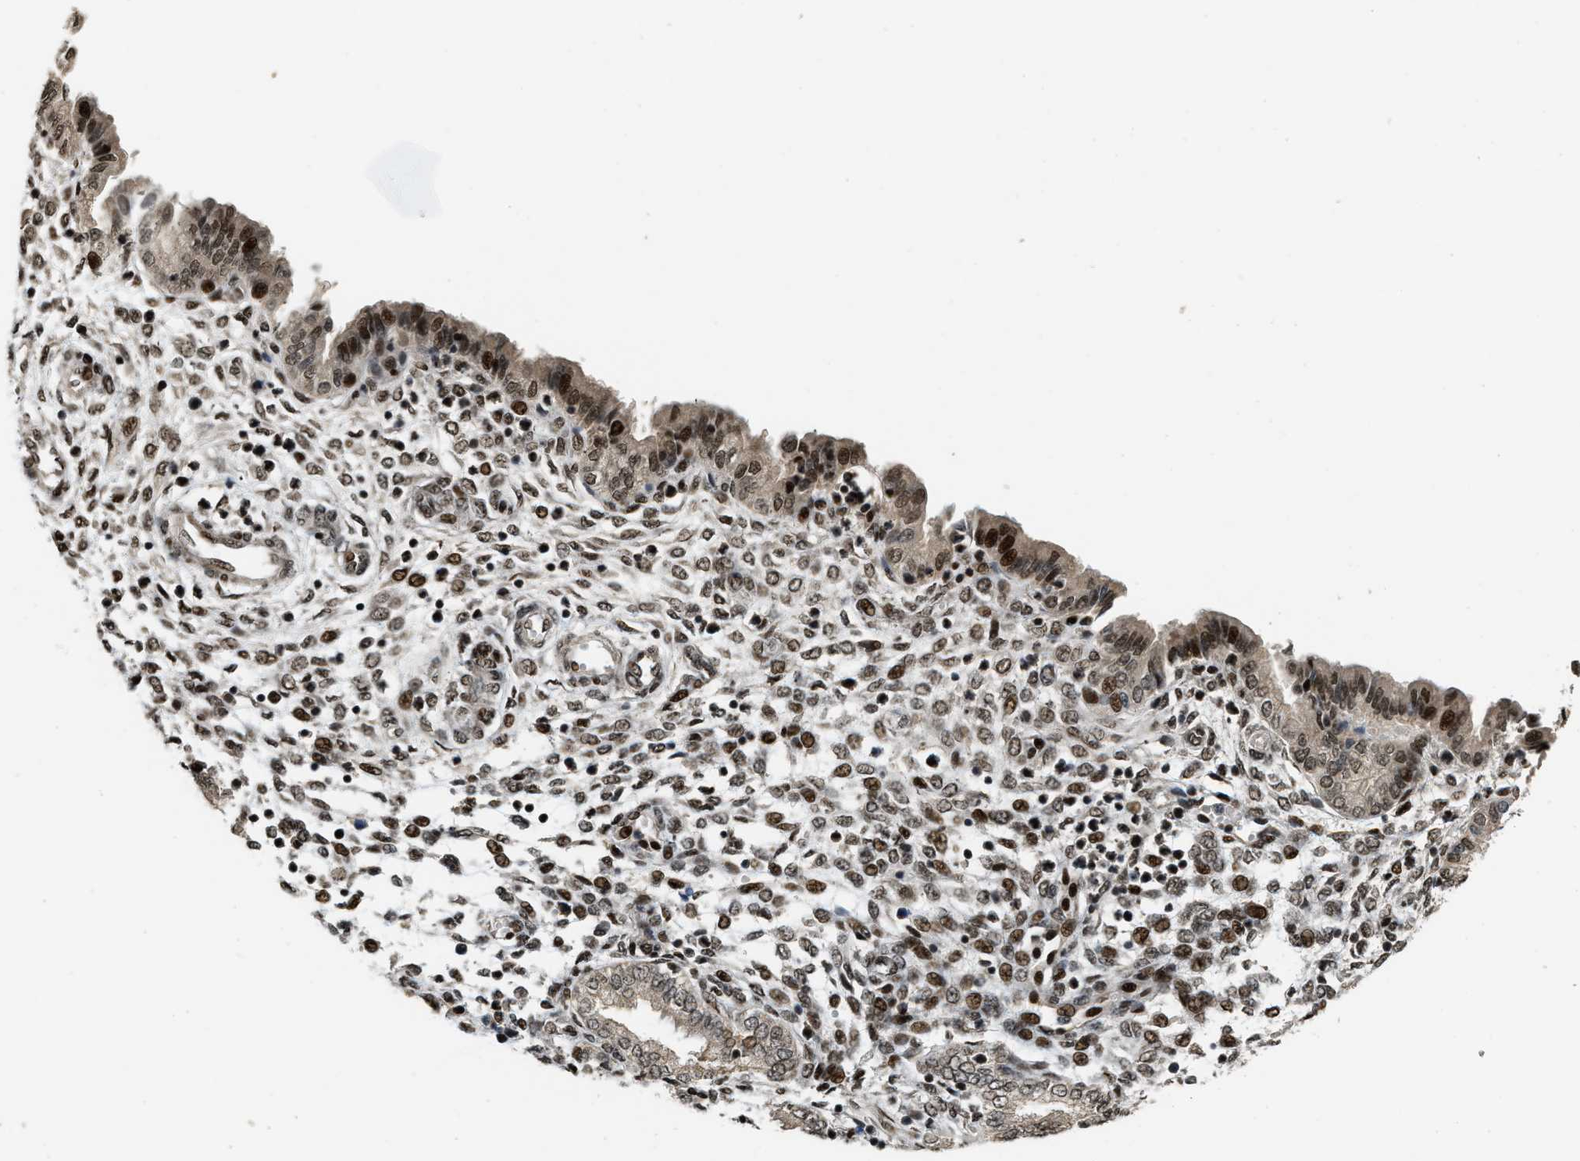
{"staining": {"intensity": "strong", "quantity": ">75%", "location": "nuclear"}, "tissue": "endometrium", "cell_type": "Cells in endometrial stroma", "image_type": "normal", "snomed": [{"axis": "morphology", "description": "Normal tissue, NOS"}, {"axis": "topography", "description": "Endometrium"}], "caption": "Immunohistochemistry (IHC) micrograph of unremarkable endometrium: endometrium stained using IHC shows high levels of strong protein expression localized specifically in the nuclear of cells in endometrial stroma, appearing as a nuclear brown color.", "gene": "SERTAD2", "patient": {"sex": "female", "age": 33}}